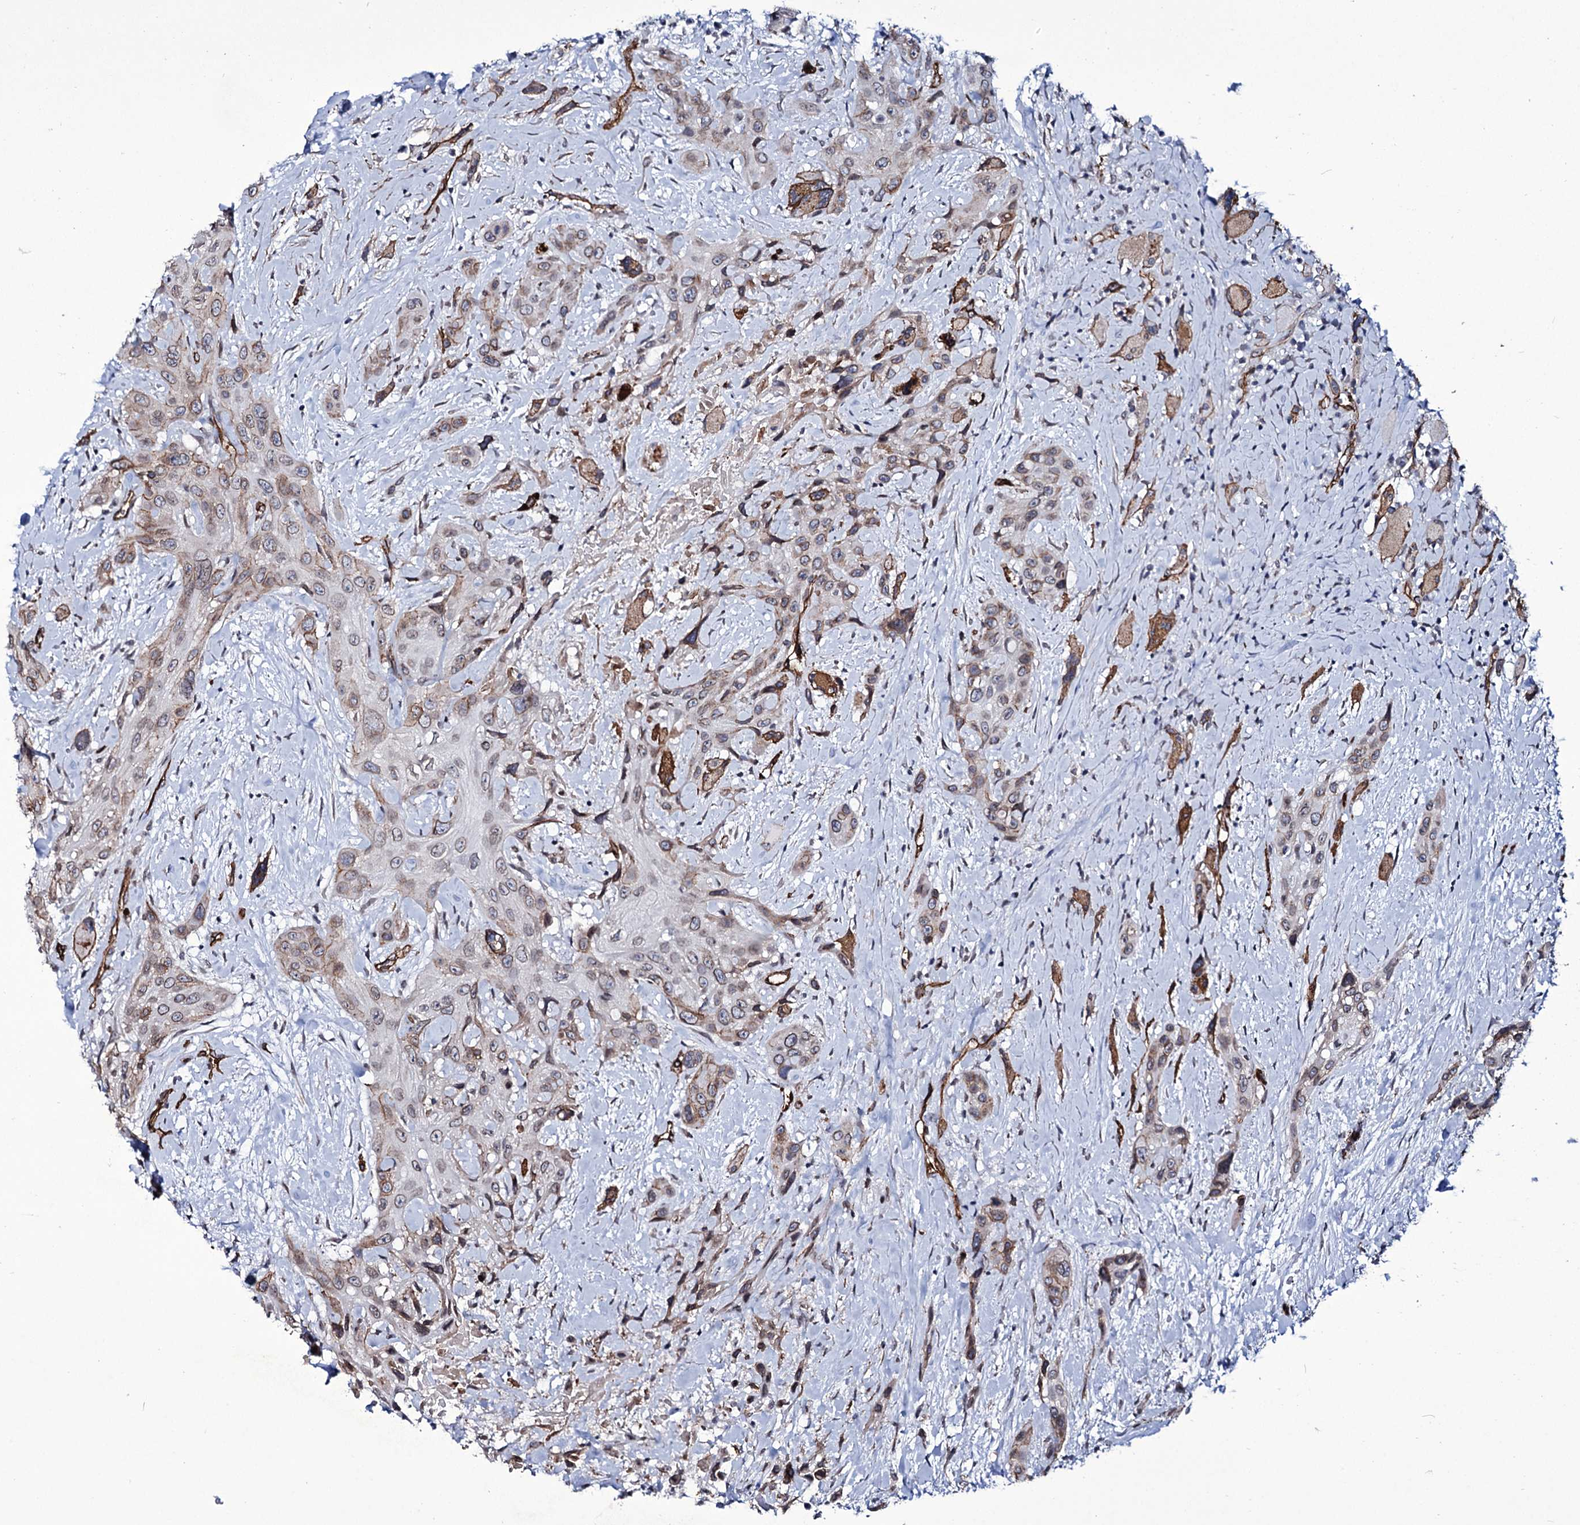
{"staining": {"intensity": "moderate", "quantity": "25%-75%", "location": "cytoplasmic/membranous,nuclear"}, "tissue": "head and neck cancer", "cell_type": "Tumor cells", "image_type": "cancer", "snomed": [{"axis": "morphology", "description": "Squamous cell carcinoma, NOS"}, {"axis": "topography", "description": "Head-Neck"}], "caption": "Protein positivity by immunohistochemistry (IHC) shows moderate cytoplasmic/membranous and nuclear staining in about 25%-75% of tumor cells in head and neck cancer.", "gene": "ZC3H12C", "patient": {"sex": "male", "age": 81}}